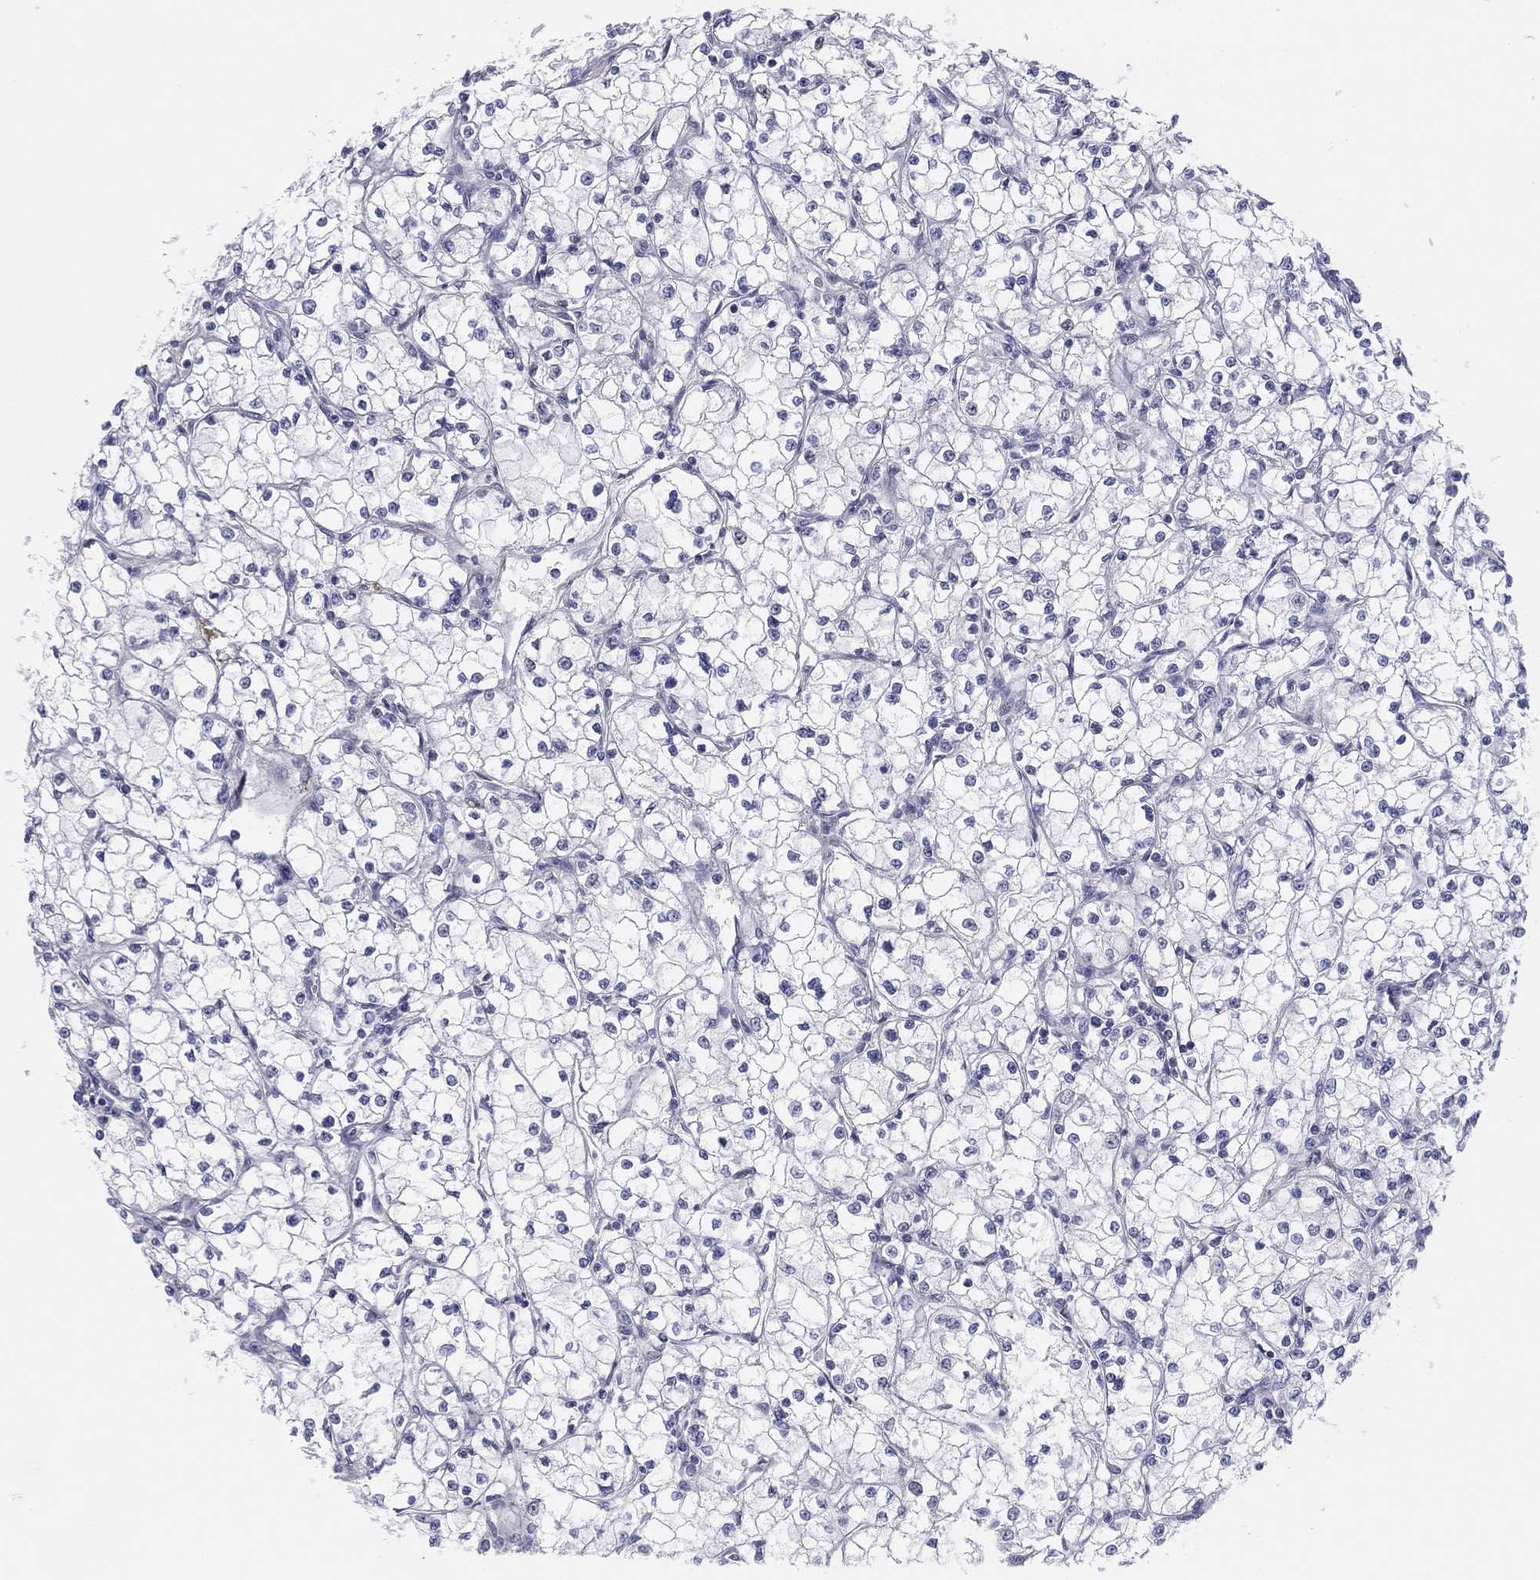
{"staining": {"intensity": "negative", "quantity": "none", "location": "none"}, "tissue": "renal cancer", "cell_type": "Tumor cells", "image_type": "cancer", "snomed": [{"axis": "morphology", "description": "Adenocarcinoma, NOS"}, {"axis": "topography", "description": "Kidney"}], "caption": "The IHC micrograph has no significant staining in tumor cells of adenocarcinoma (renal) tissue.", "gene": "MLF1", "patient": {"sex": "male", "age": 67}}